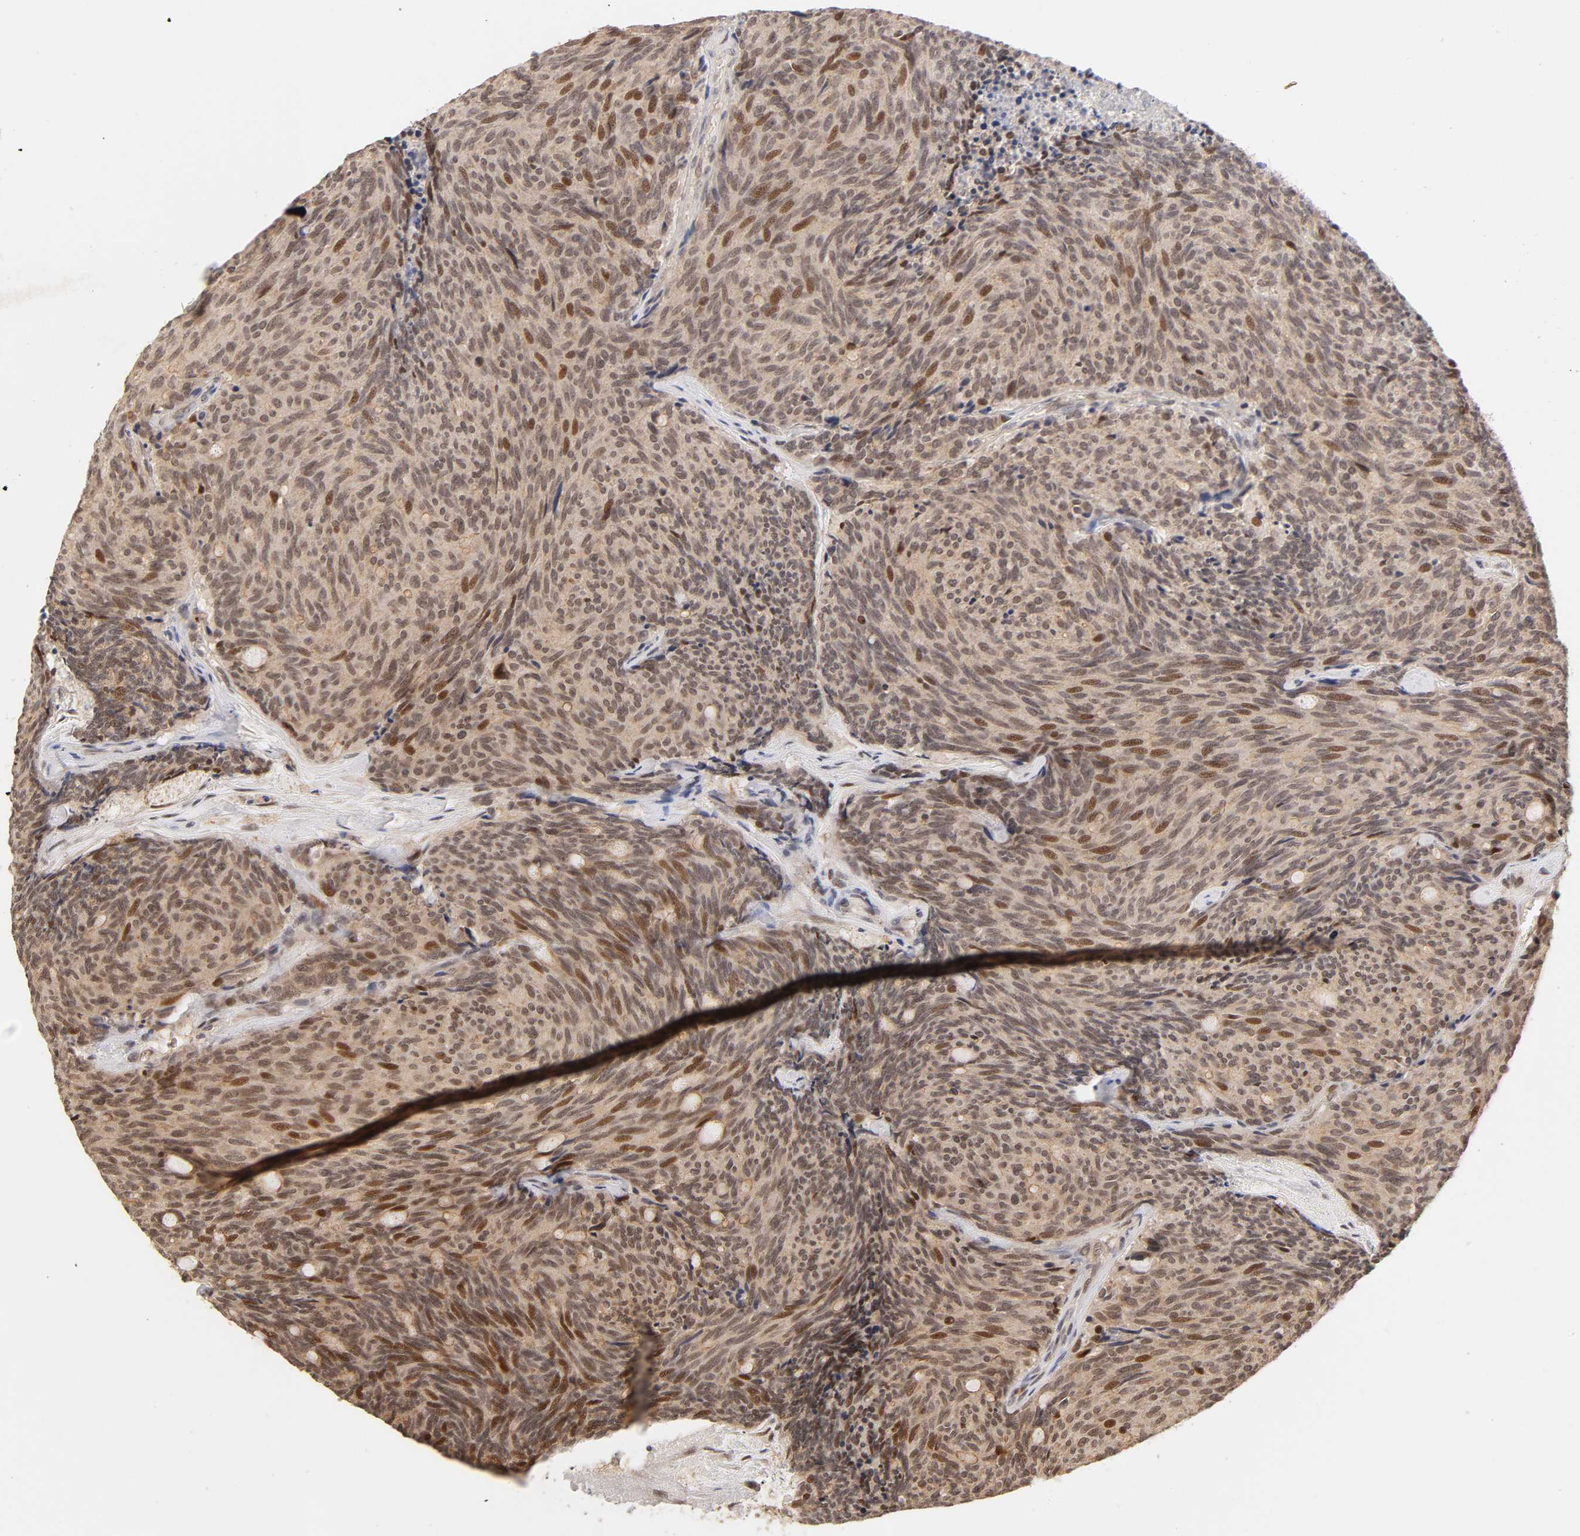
{"staining": {"intensity": "strong", "quantity": ">75%", "location": "cytoplasmic/membranous,nuclear"}, "tissue": "carcinoid", "cell_type": "Tumor cells", "image_type": "cancer", "snomed": [{"axis": "morphology", "description": "Carcinoid, malignant, NOS"}, {"axis": "topography", "description": "Pancreas"}], "caption": "Human malignant carcinoid stained with a brown dye displays strong cytoplasmic/membranous and nuclear positive positivity in approximately >75% of tumor cells.", "gene": "TAF10", "patient": {"sex": "female", "age": 54}}